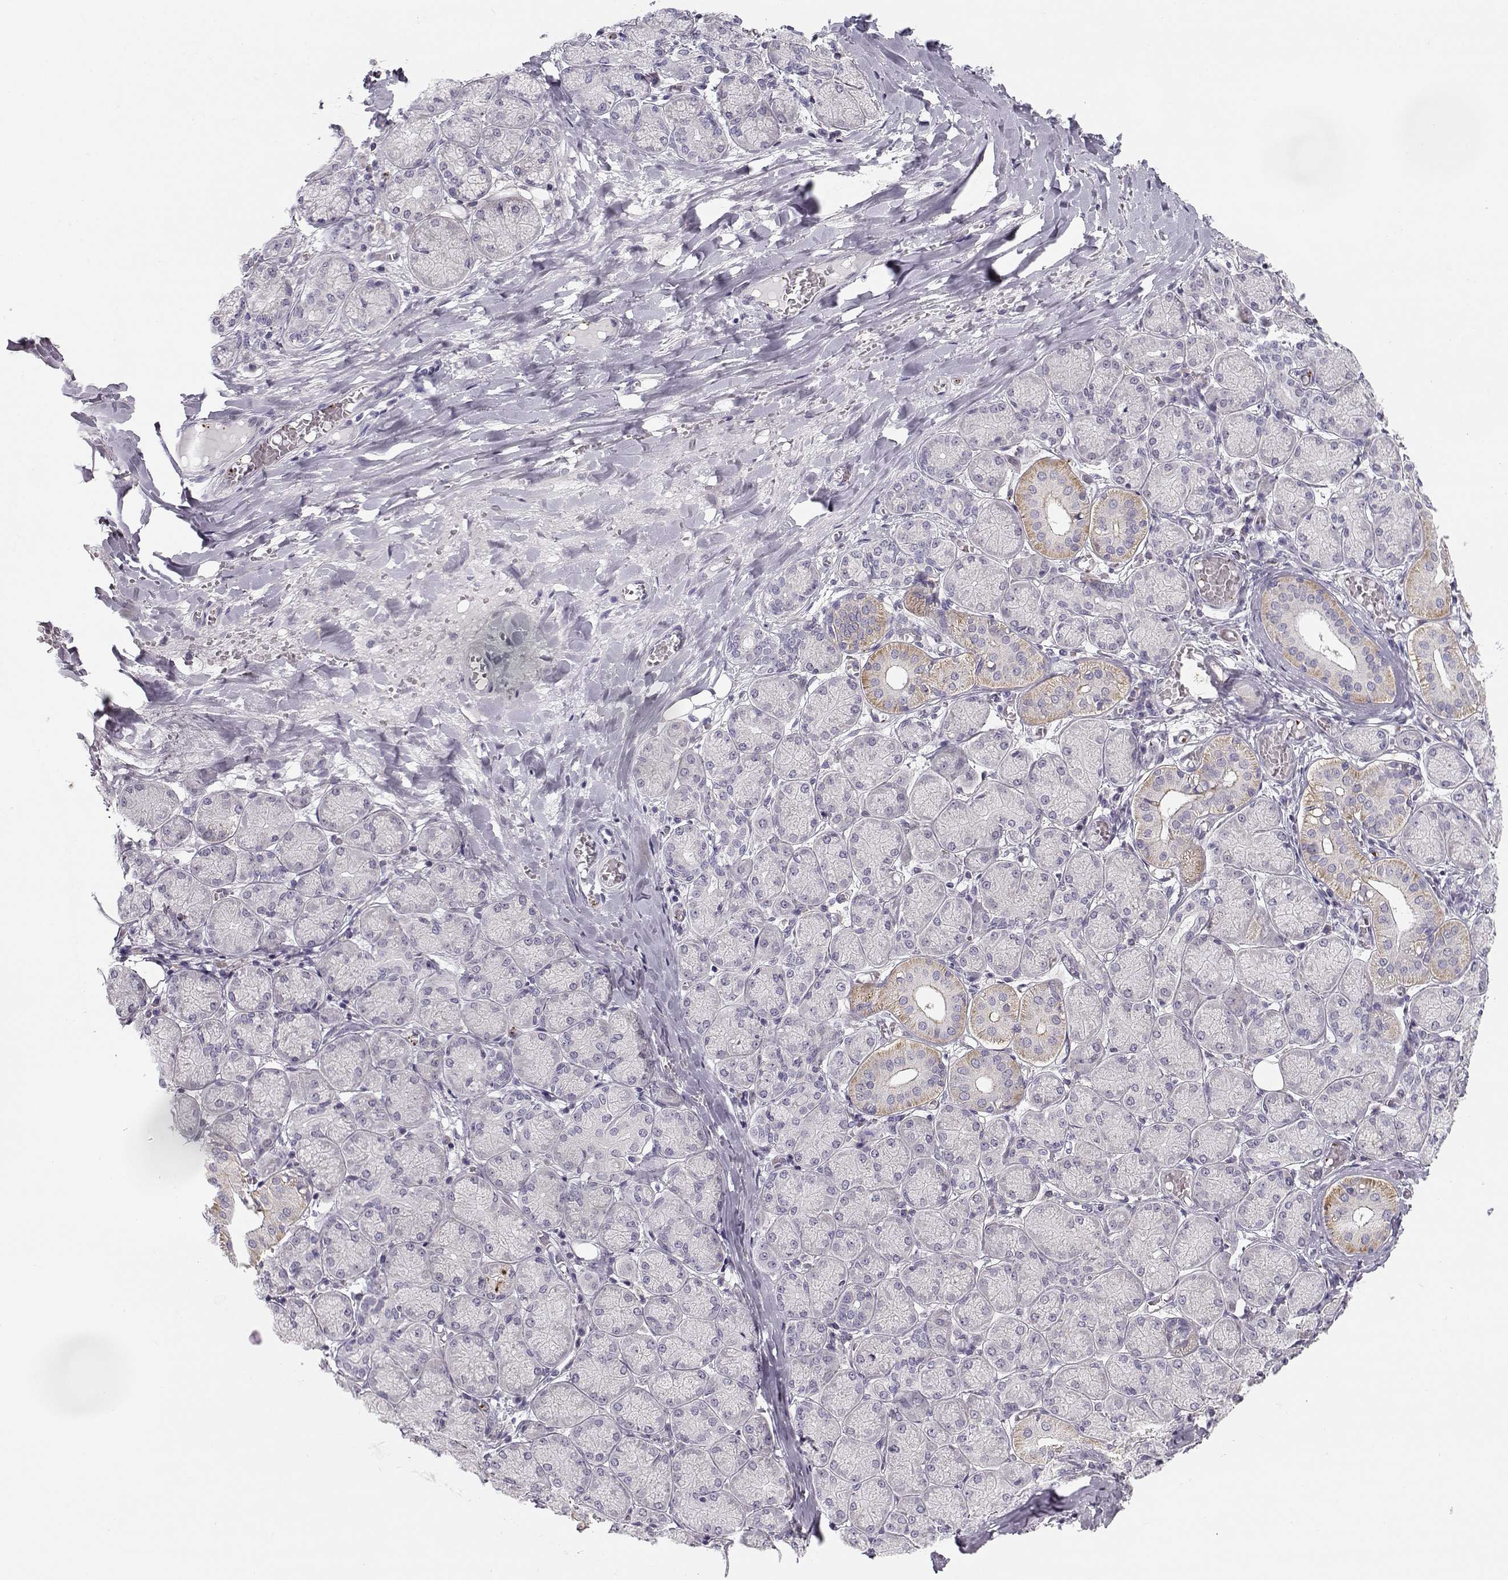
{"staining": {"intensity": "weak", "quantity": "<25%", "location": "cytoplasmic/membranous"}, "tissue": "salivary gland", "cell_type": "Glandular cells", "image_type": "normal", "snomed": [{"axis": "morphology", "description": "Normal tissue, NOS"}, {"axis": "topography", "description": "Salivary gland"}, {"axis": "topography", "description": "Peripheral nerve tissue"}], "caption": "High magnification brightfield microscopy of normal salivary gland stained with DAB (brown) and counterstained with hematoxylin (blue): glandular cells show no significant positivity. (Stains: DAB (3,3'-diaminobenzidine) IHC with hematoxylin counter stain, Microscopy: brightfield microscopy at high magnification).", "gene": "KLF17", "patient": {"sex": "female", "age": 24}}